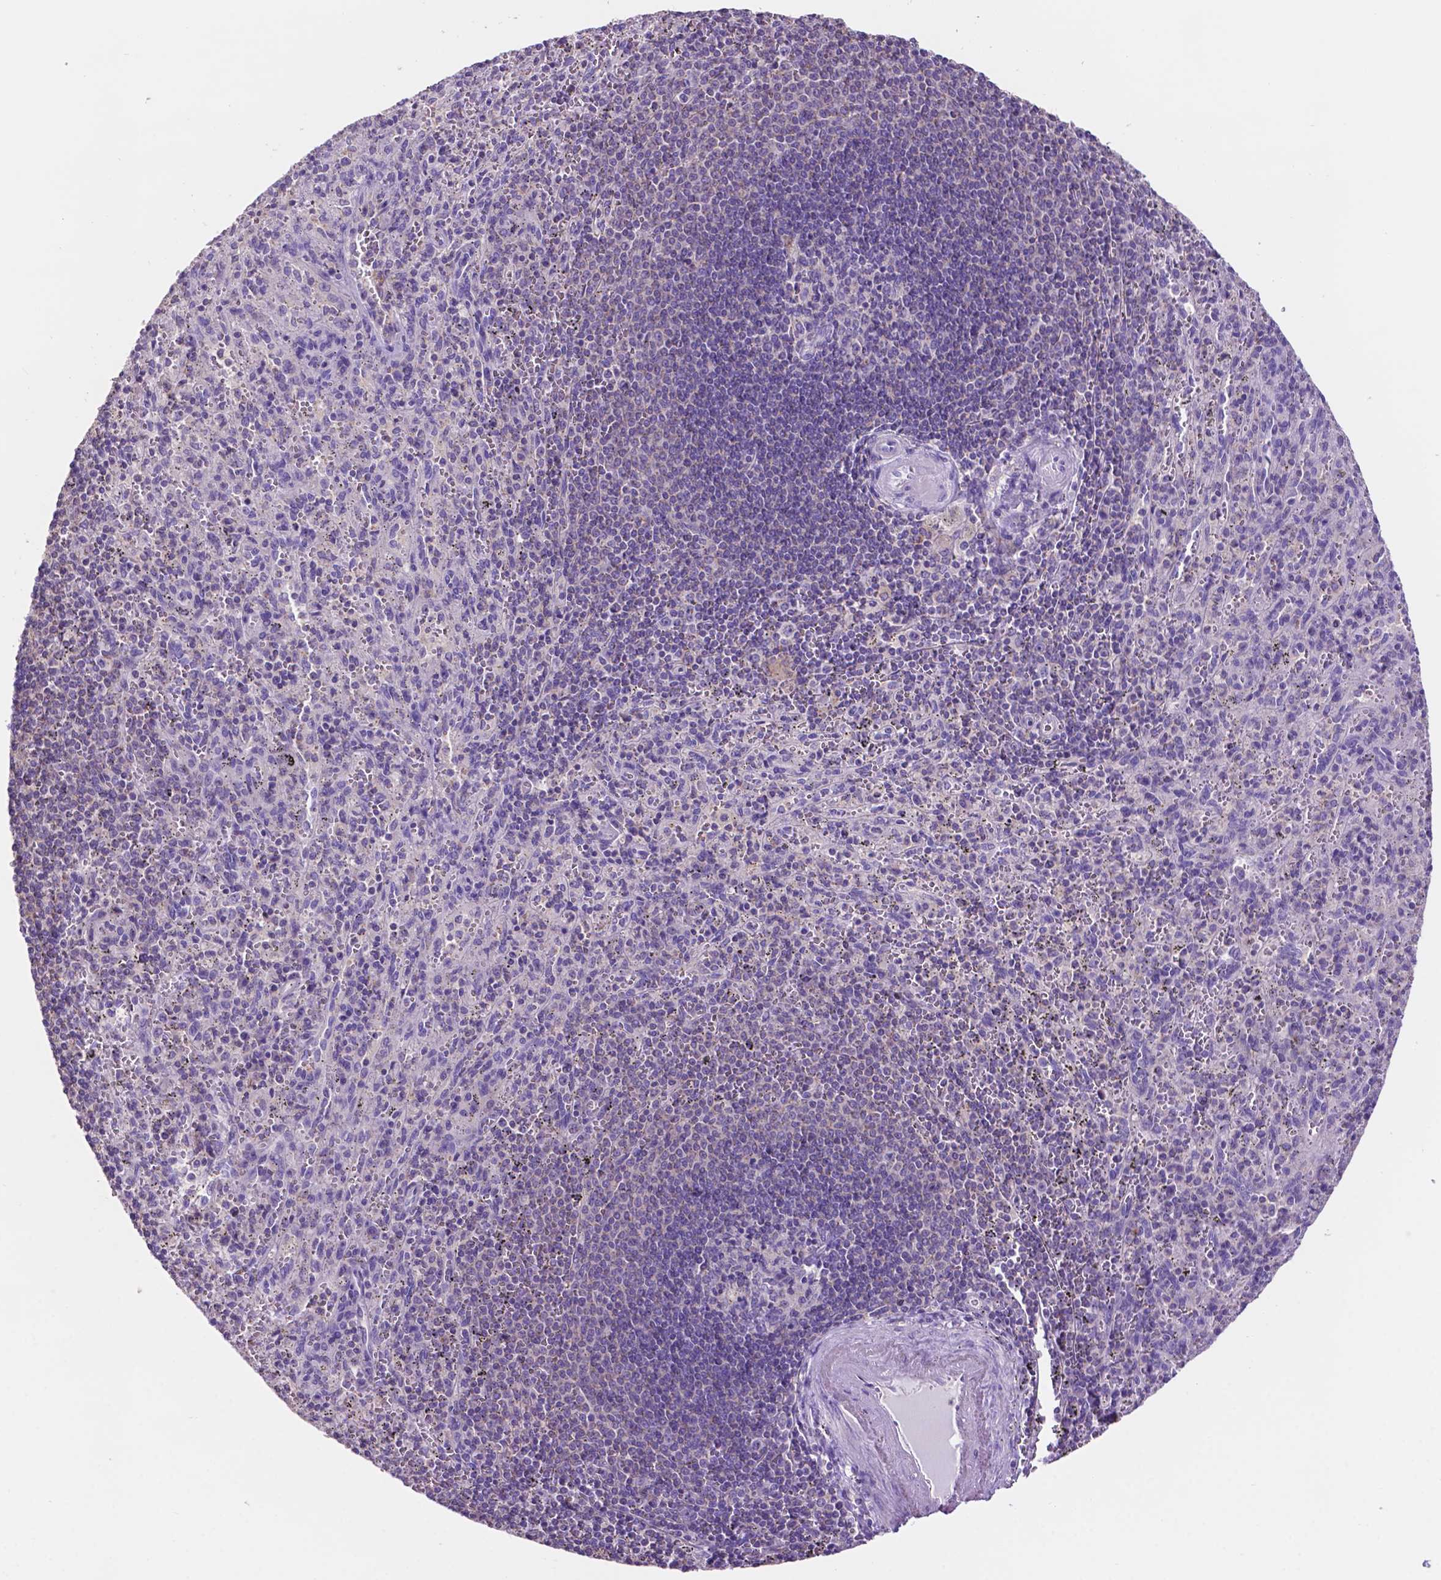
{"staining": {"intensity": "negative", "quantity": "none", "location": "none"}, "tissue": "spleen", "cell_type": "Cells in red pulp", "image_type": "normal", "snomed": [{"axis": "morphology", "description": "Normal tissue, NOS"}, {"axis": "topography", "description": "Spleen"}], "caption": "Immunohistochemical staining of unremarkable human spleen reveals no significant positivity in cells in red pulp.", "gene": "PRPS2", "patient": {"sex": "male", "age": 57}}